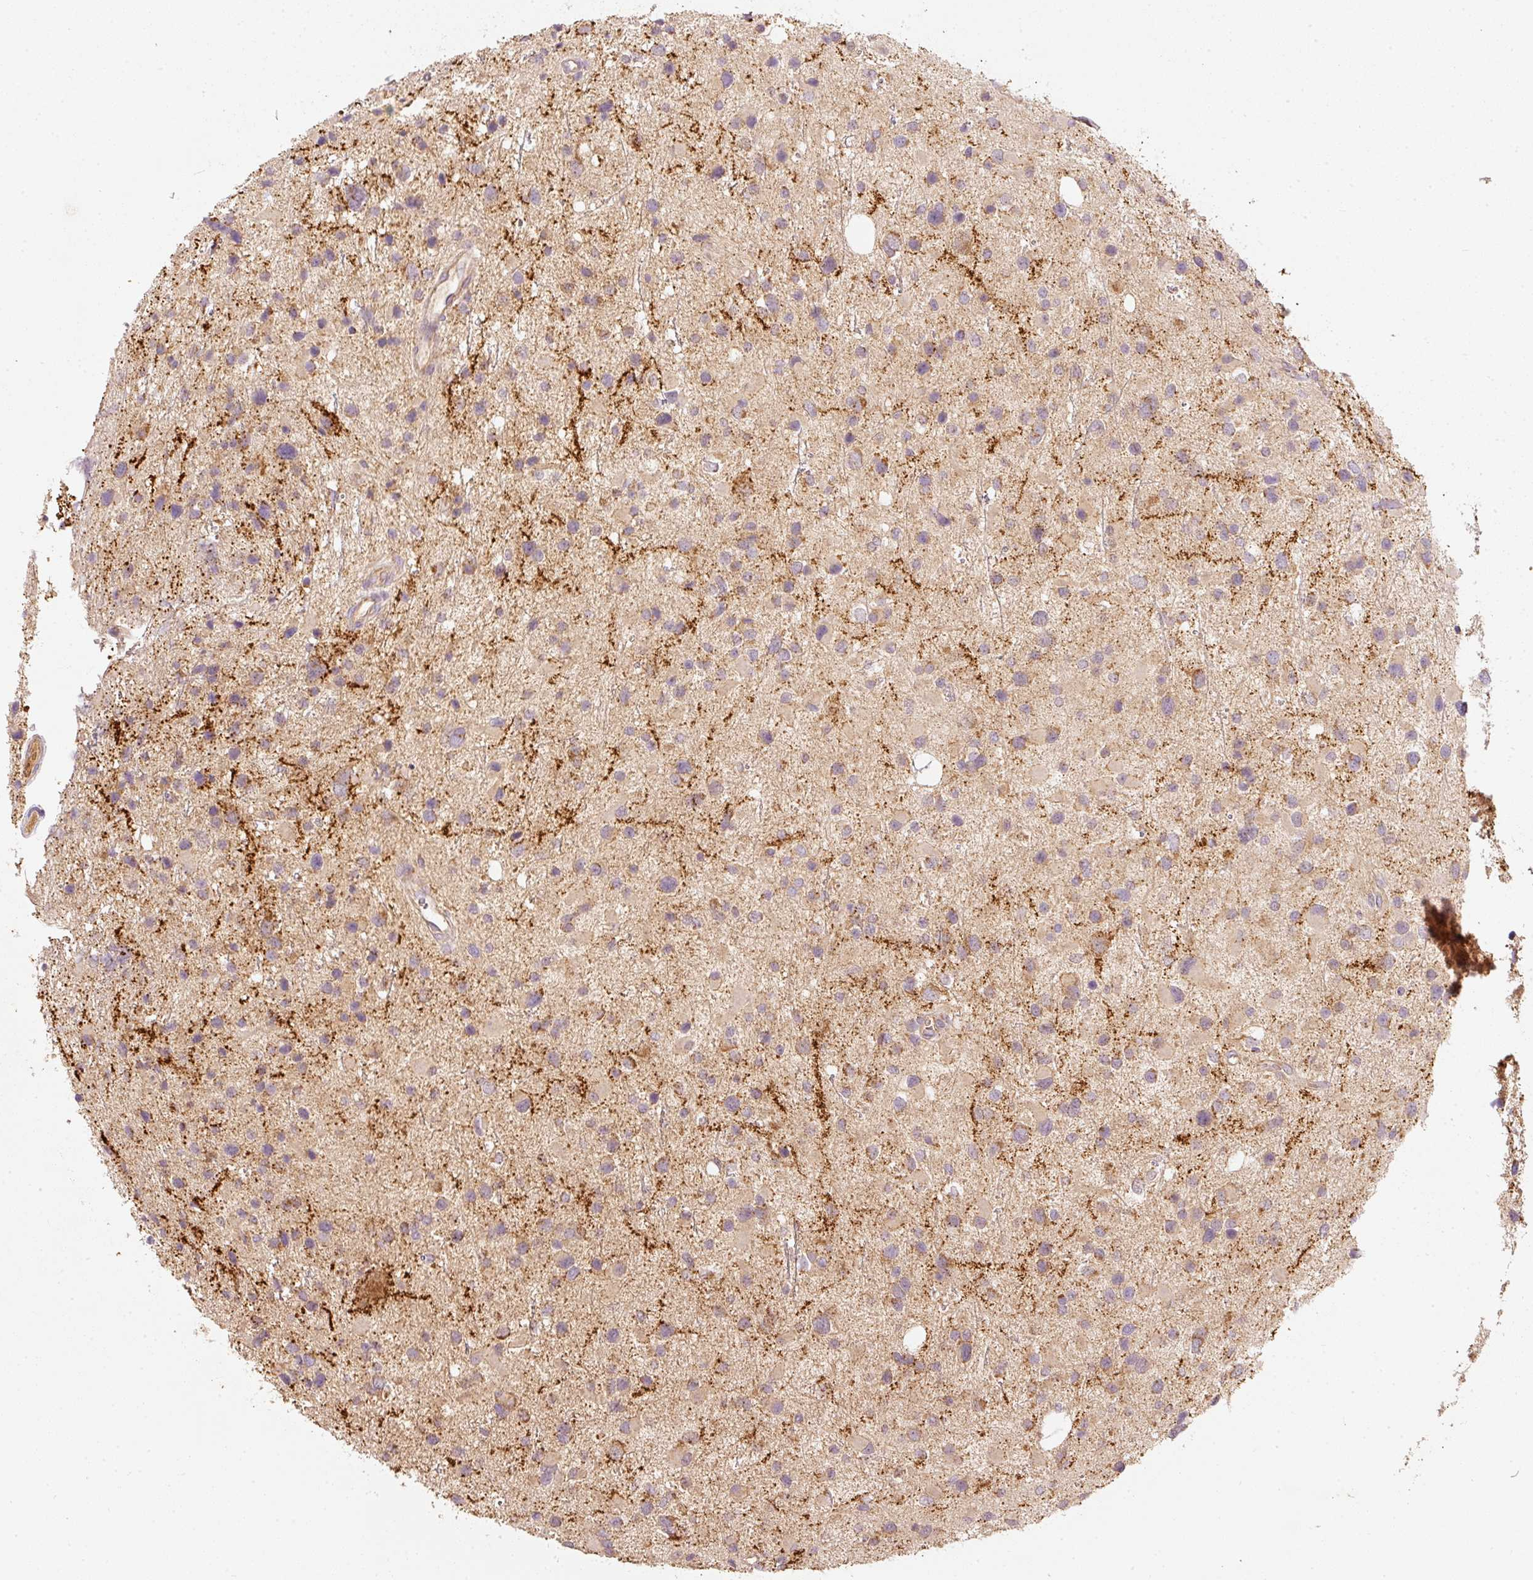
{"staining": {"intensity": "weak", "quantity": "25%-75%", "location": "cytoplasmic/membranous"}, "tissue": "glioma", "cell_type": "Tumor cells", "image_type": "cancer", "snomed": [{"axis": "morphology", "description": "Glioma, malignant, Low grade"}, {"axis": "topography", "description": "Brain"}], "caption": "Approximately 25%-75% of tumor cells in glioma reveal weak cytoplasmic/membranous protein staining as visualized by brown immunohistochemical staining.", "gene": "PSENEN", "patient": {"sex": "female", "age": 32}}